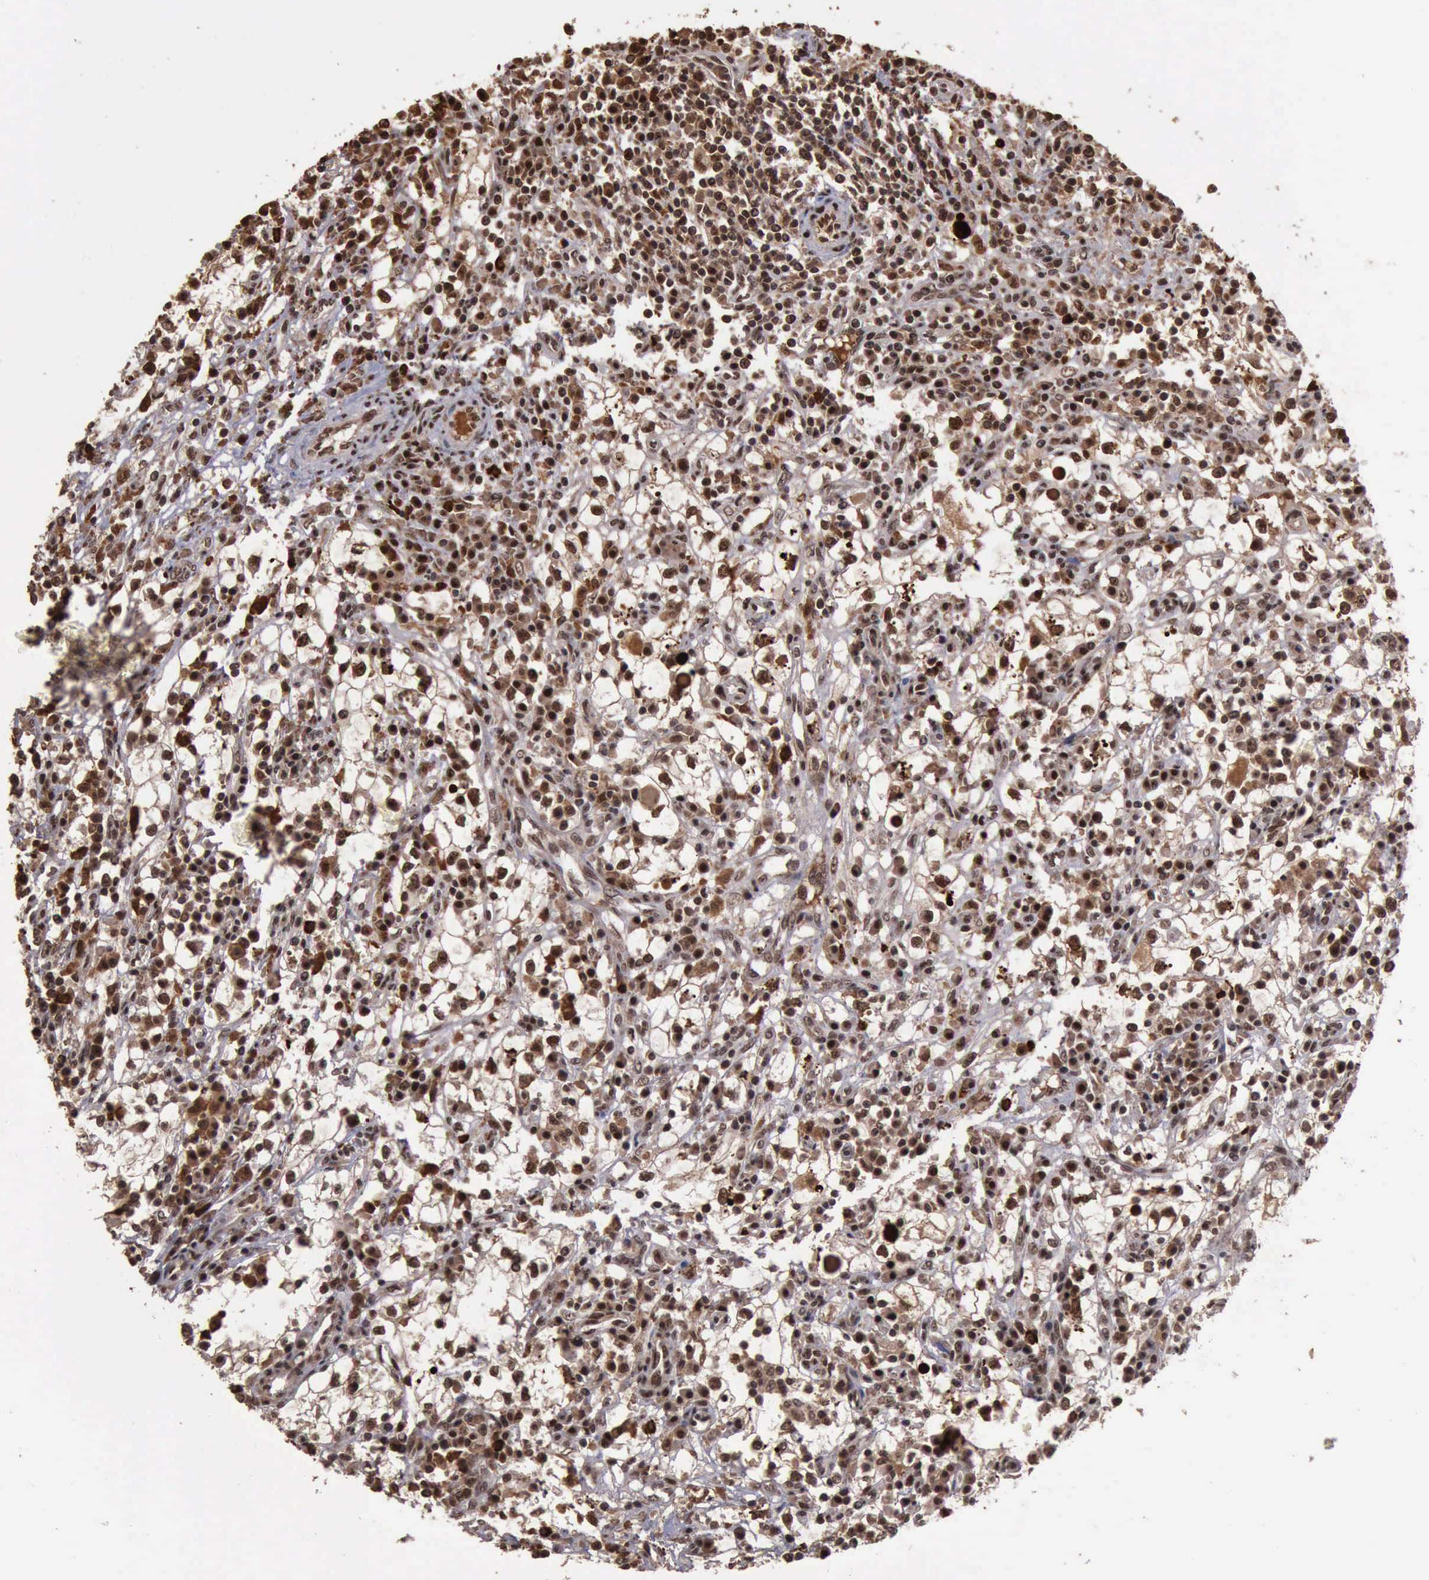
{"staining": {"intensity": "strong", "quantity": ">75%", "location": "cytoplasmic/membranous,nuclear"}, "tissue": "renal cancer", "cell_type": "Tumor cells", "image_type": "cancer", "snomed": [{"axis": "morphology", "description": "Adenocarcinoma, NOS"}, {"axis": "topography", "description": "Kidney"}], "caption": "This is a histology image of IHC staining of adenocarcinoma (renal), which shows strong positivity in the cytoplasmic/membranous and nuclear of tumor cells.", "gene": "TRMT2A", "patient": {"sex": "male", "age": 82}}